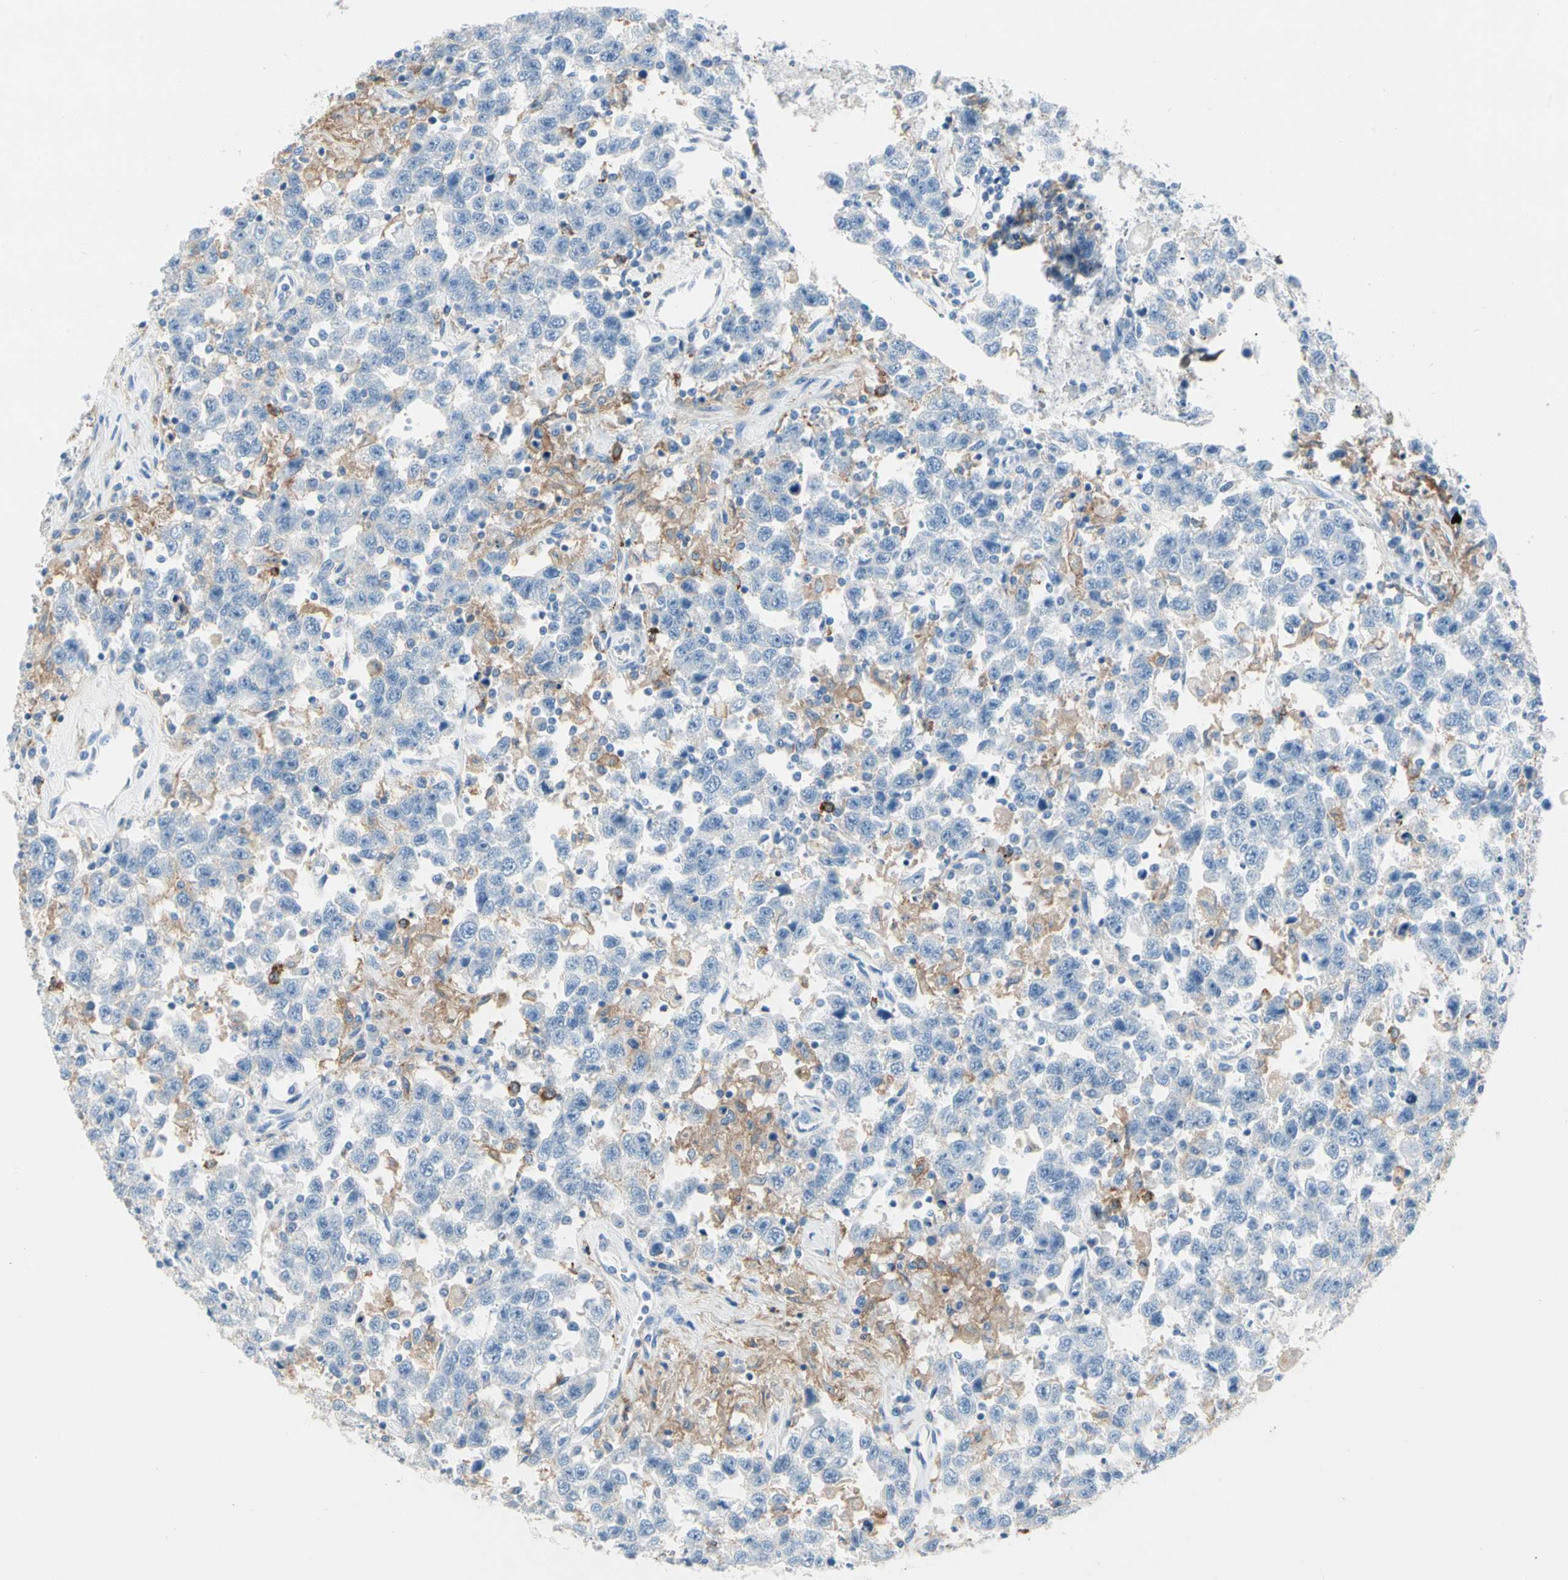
{"staining": {"intensity": "negative", "quantity": "none", "location": "none"}, "tissue": "testis cancer", "cell_type": "Tumor cells", "image_type": "cancer", "snomed": [{"axis": "morphology", "description": "Seminoma, NOS"}, {"axis": "topography", "description": "Testis"}], "caption": "High power microscopy histopathology image of an immunohistochemistry histopathology image of seminoma (testis), revealing no significant positivity in tumor cells.", "gene": "CLEC4A", "patient": {"sex": "male", "age": 41}}